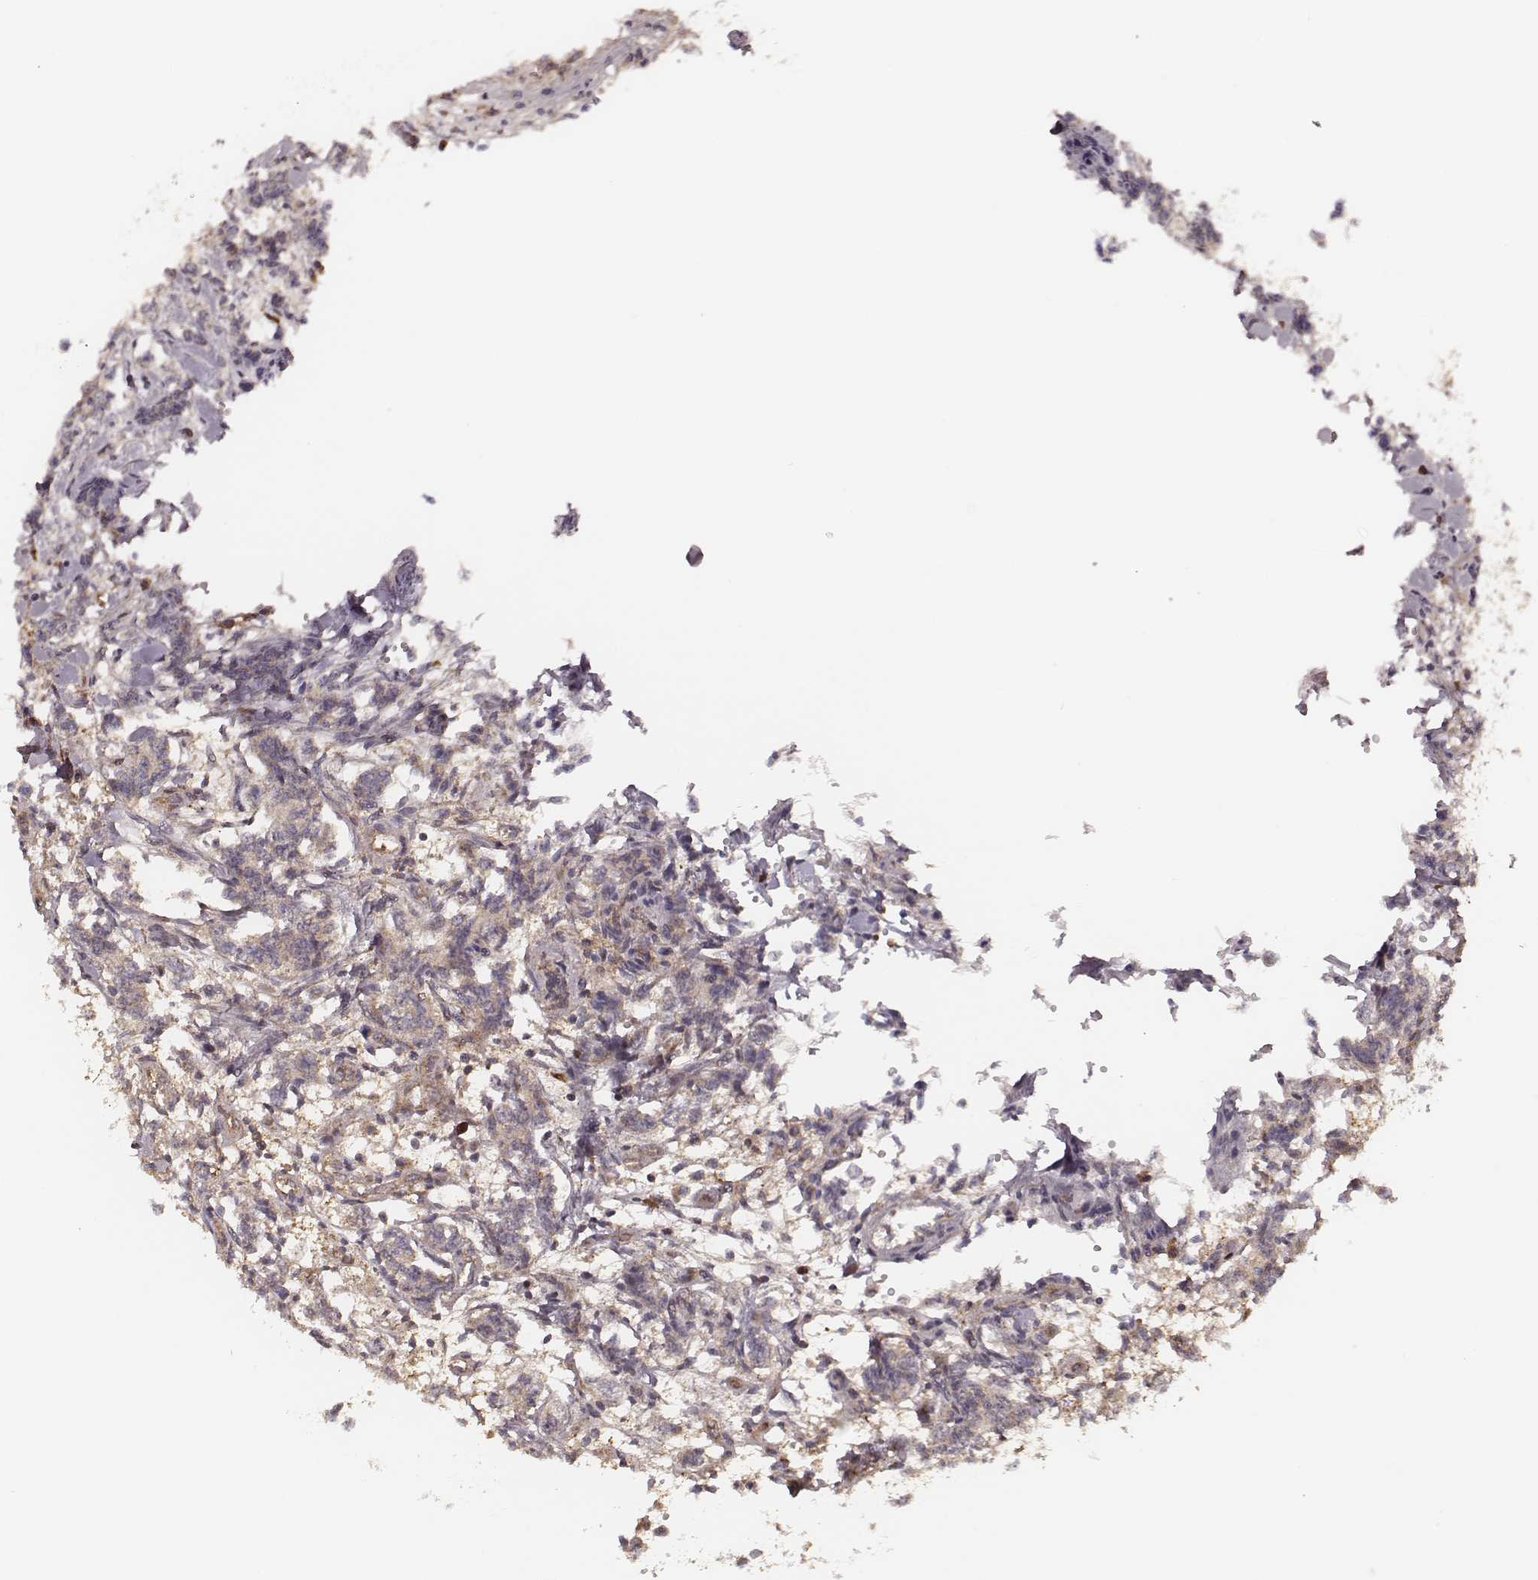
{"staining": {"intensity": "moderate", "quantity": ">75%", "location": "cytoplasmic/membranous"}, "tissue": "carcinoid", "cell_type": "Tumor cells", "image_type": "cancer", "snomed": [{"axis": "morphology", "description": "Carcinoid, malignant, NOS"}, {"axis": "topography", "description": "Kidney"}], "caption": "Immunohistochemical staining of human carcinoid exhibits moderate cytoplasmic/membranous protein staining in about >75% of tumor cells.", "gene": "CARS1", "patient": {"sex": "female", "age": 41}}